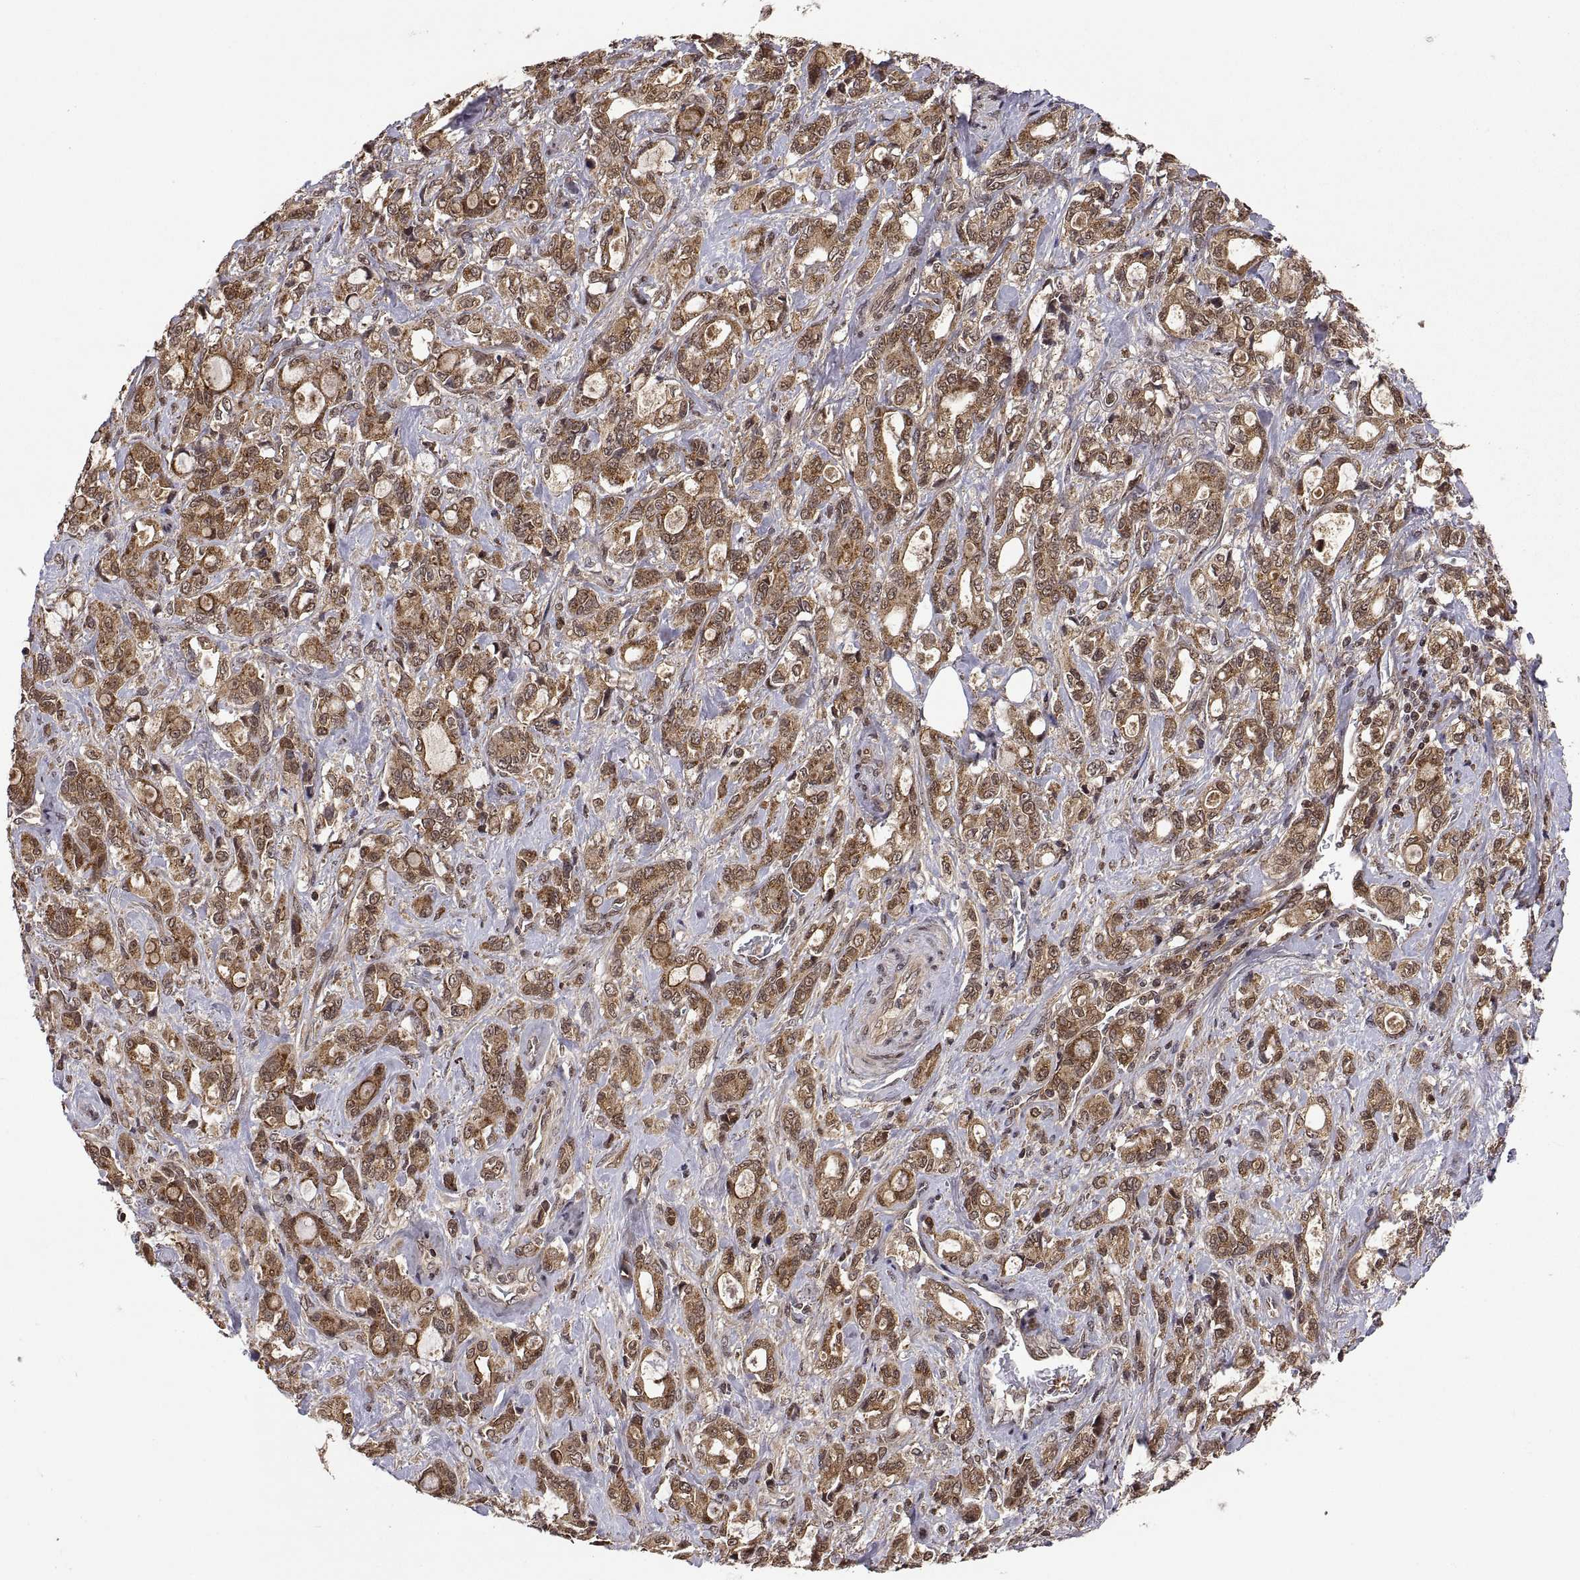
{"staining": {"intensity": "moderate", "quantity": ">75%", "location": "cytoplasmic/membranous"}, "tissue": "stomach cancer", "cell_type": "Tumor cells", "image_type": "cancer", "snomed": [{"axis": "morphology", "description": "Adenocarcinoma, NOS"}, {"axis": "topography", "description": "Stomach"}], "caption": "A brown stain highlights moderate cytoplasmic/membranous positivity of a protein in human stomach cancer tumor cells. (Brightfield microscopy of DAB IHC at high magnification).", "gene": "ZNRF2", "patient": {"sex": "male", "age": 63}}